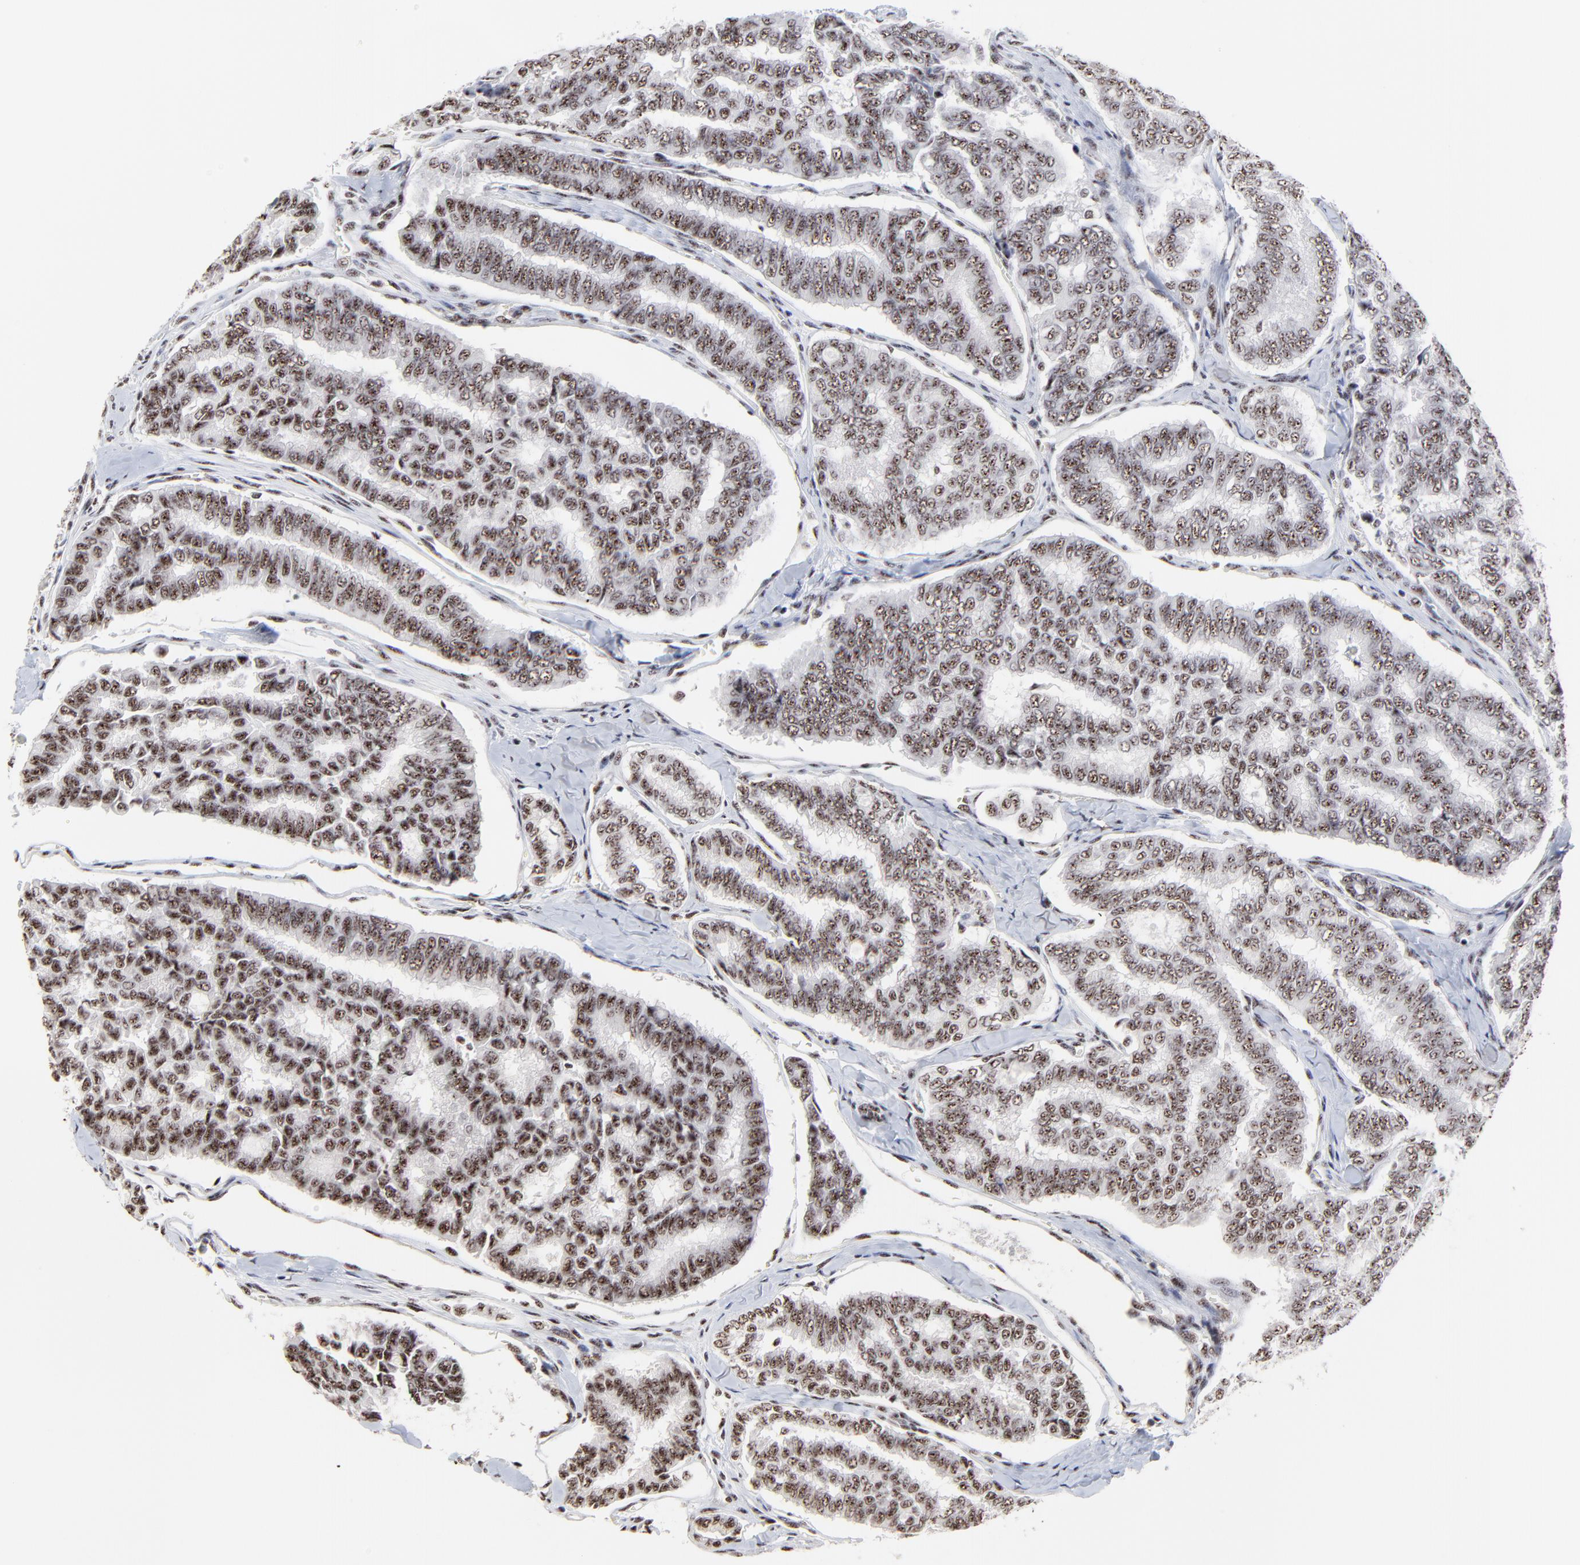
{"staining": {"intensity": "weak", "quantity": ">75%", "location": "nuclear"}, "tissue": "thyroid cancer", "cell_type": "Tumor cells", "image_type": "cancer", "snomed": [{"axis": "morphology", "description": "Papillary adenocarcinoma, NOS"}, {"axis": "topography", "description": "Thyroid gland"}], "caption": "Thyroid cancer stained with IHC shows weak nuclear expression in approximately >75% of tumor cells. The staining was performed using DAB to visualize the protein expression in brown, while the nuclei were stained in blue with hematoxylin (Magnification: 20x).", "gene": "MBD4", "patient": {"sex": "female", "age": 35}}